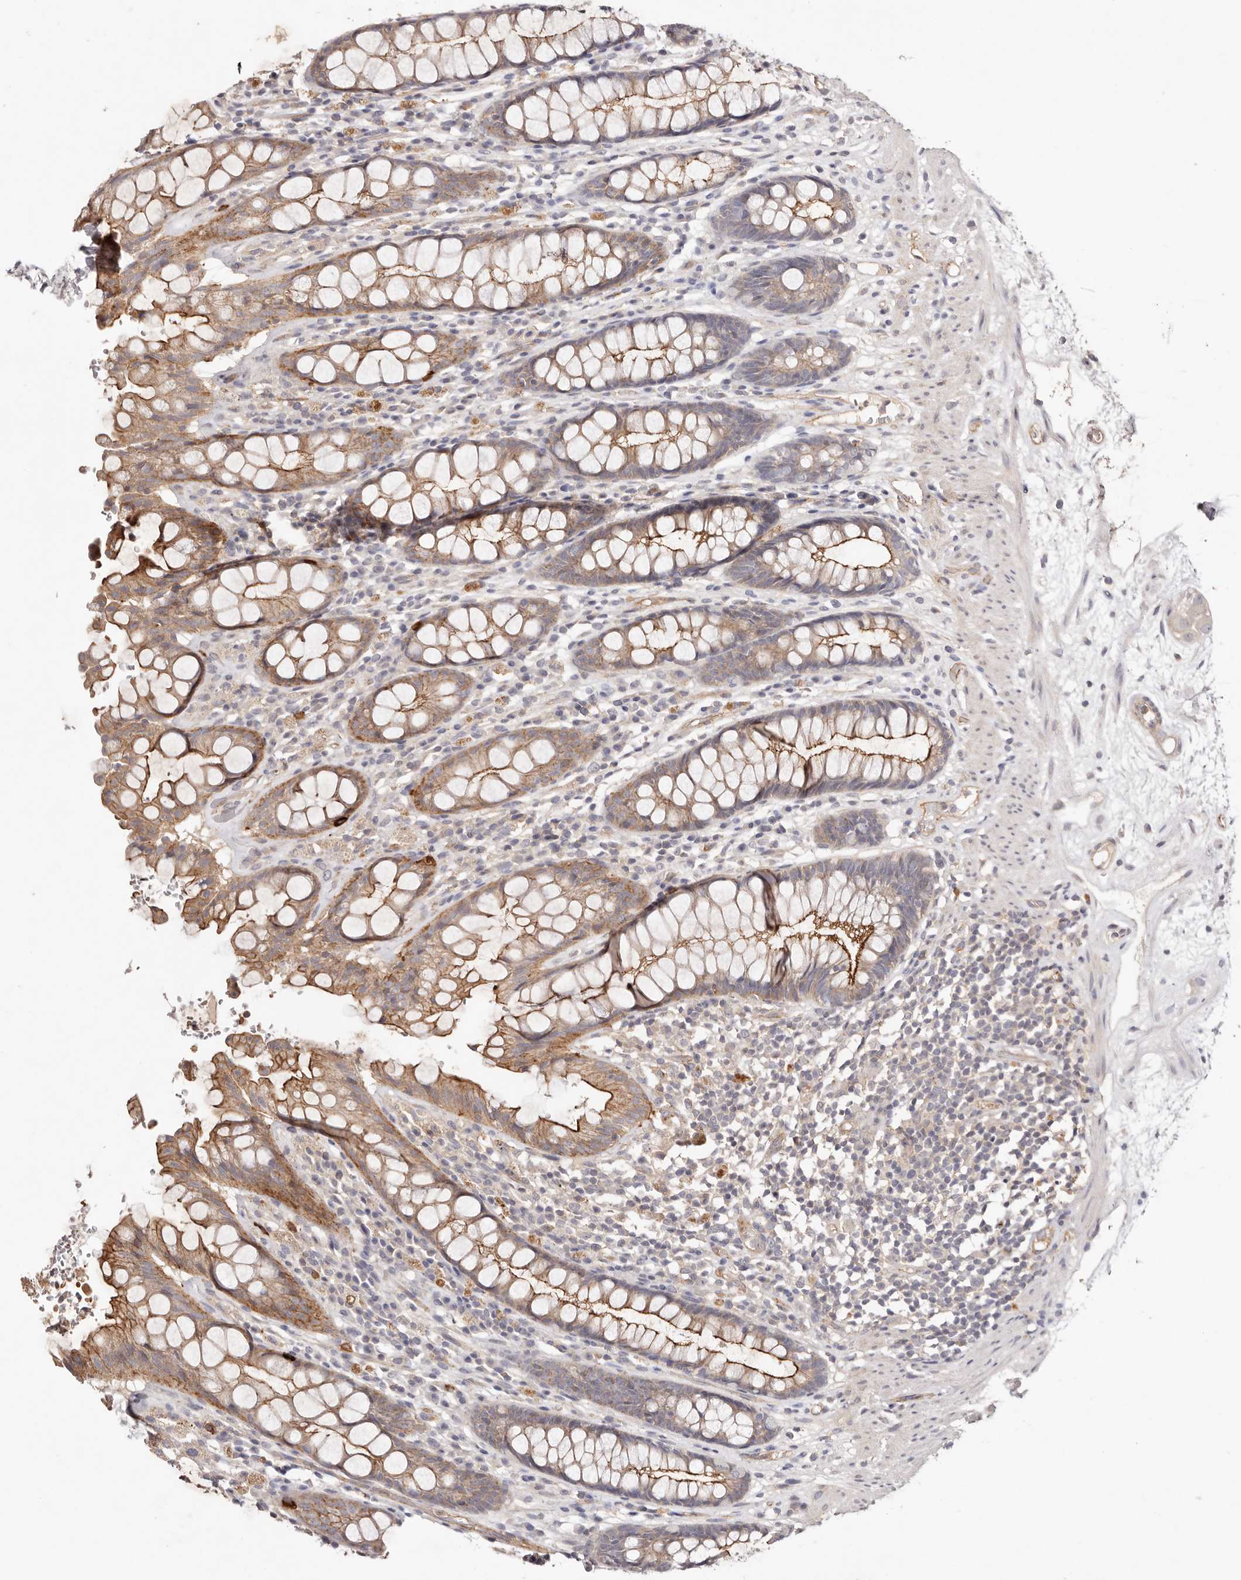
{"staining": {"intensity": "moderate", "quantity": ">75%", "location": "cytoplasmic/membranous"}, "tissue": "rectum", "cell_type": "Glandular cells", "image_type": "normal", "snomed": [{"axis": "morphology", "description": "Normal tissue, NOS"}, {"axis": "topography", "description": "Rectum"}], "caption": "Protein positivity by IHC exhibits moderate cytoplasmic/membranous staining in about >75% of glandular cells in normal rectum.", "gene": "SLC35B2", "patient": {"sex": "male", "age": 64}}